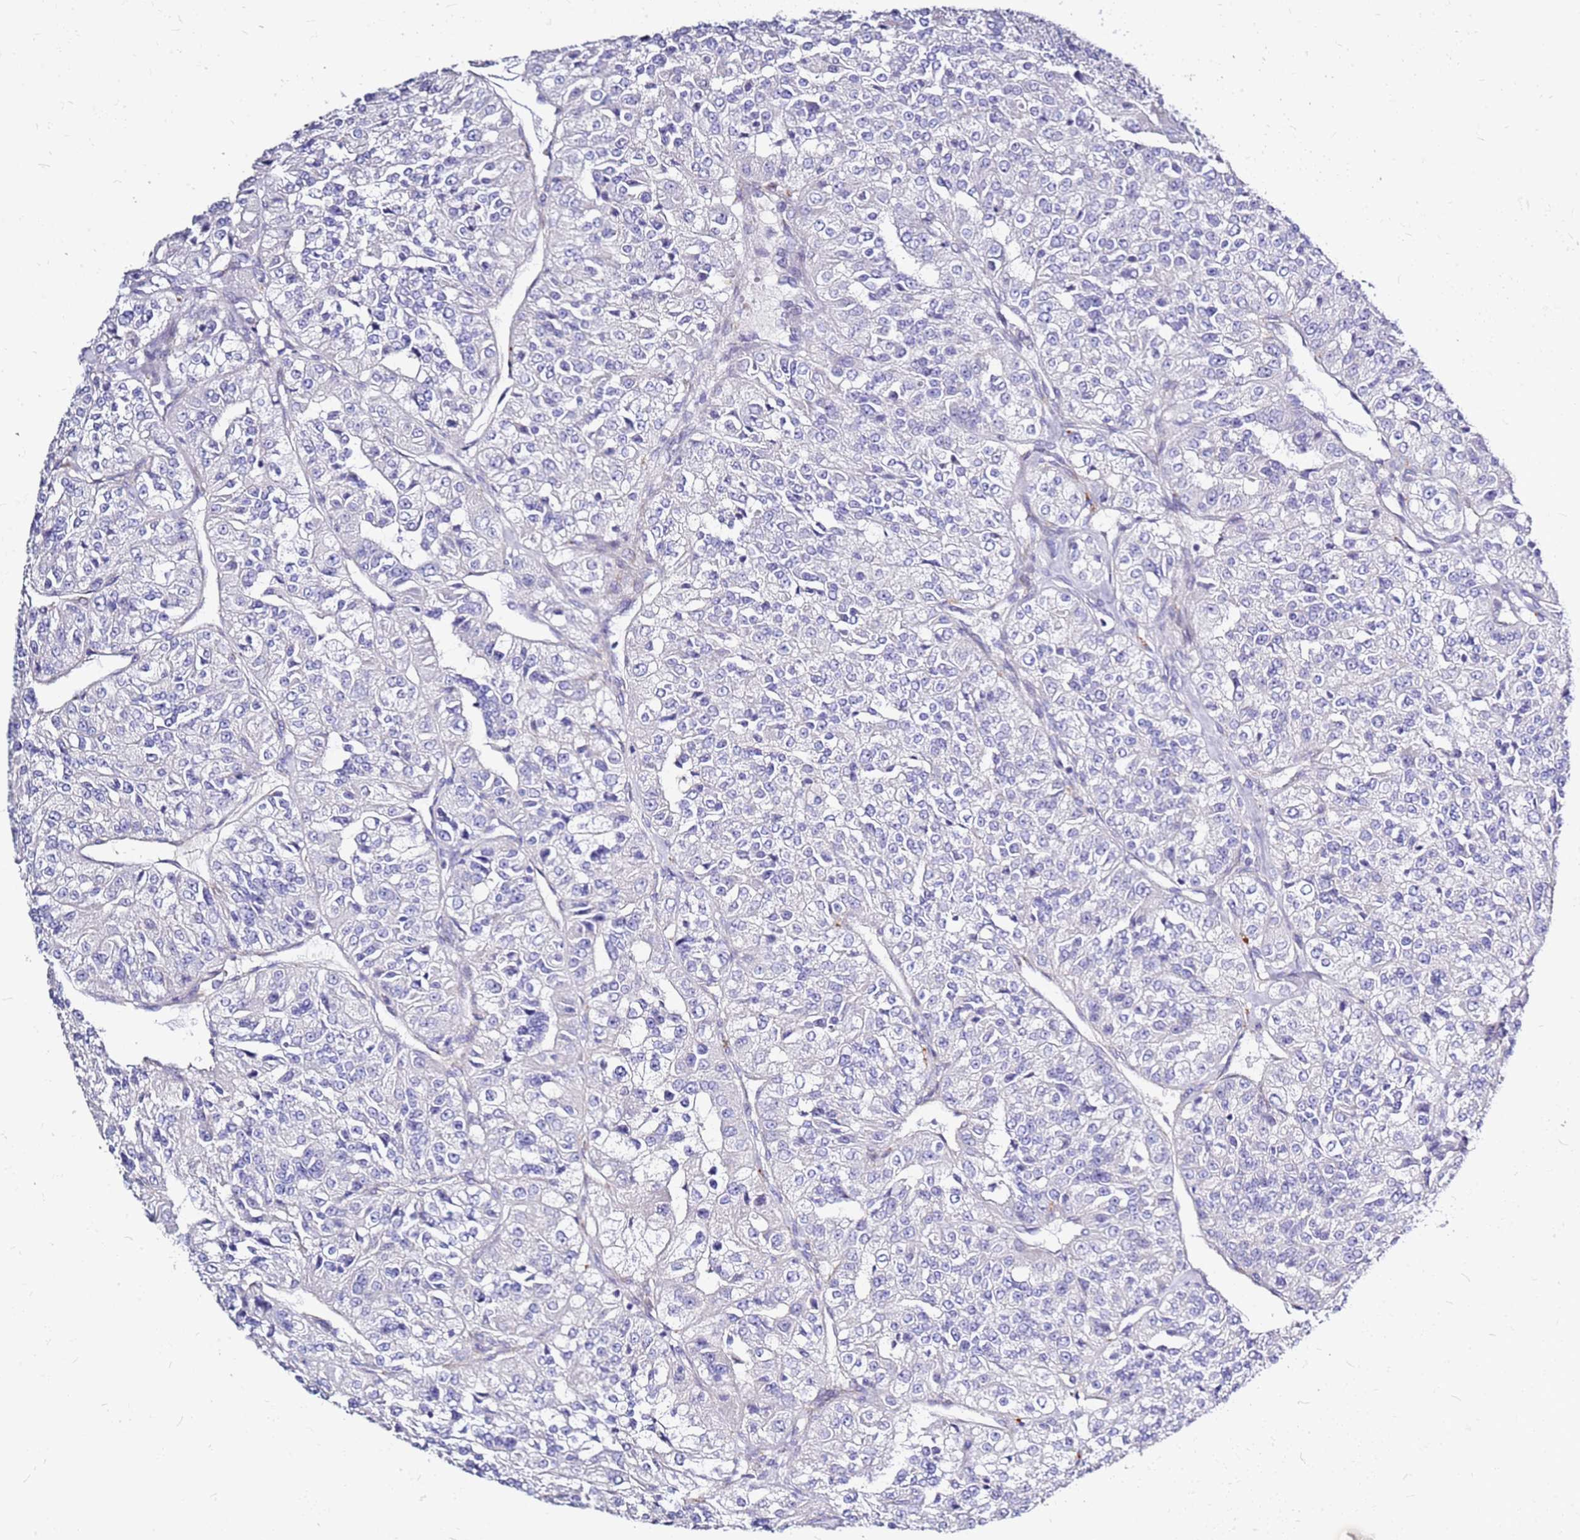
{"staining": {"intensity": "negative", "quantity": "none", "location": "none"}, "tissue": "renal cancer", "cell_type": "Tumor cells", "image_type": "cancer", "snomed": [{"axis": "morphology", "description": "Adenocarcinoma, NOS"}, {"axis": "topography", "description": "Kidney"}], "caption": "Tumor cells show no significant protein positivity in adenocarcinoma (renal).", "gene": "CASD1", "patient": {"sex": "female", "age": 63}}